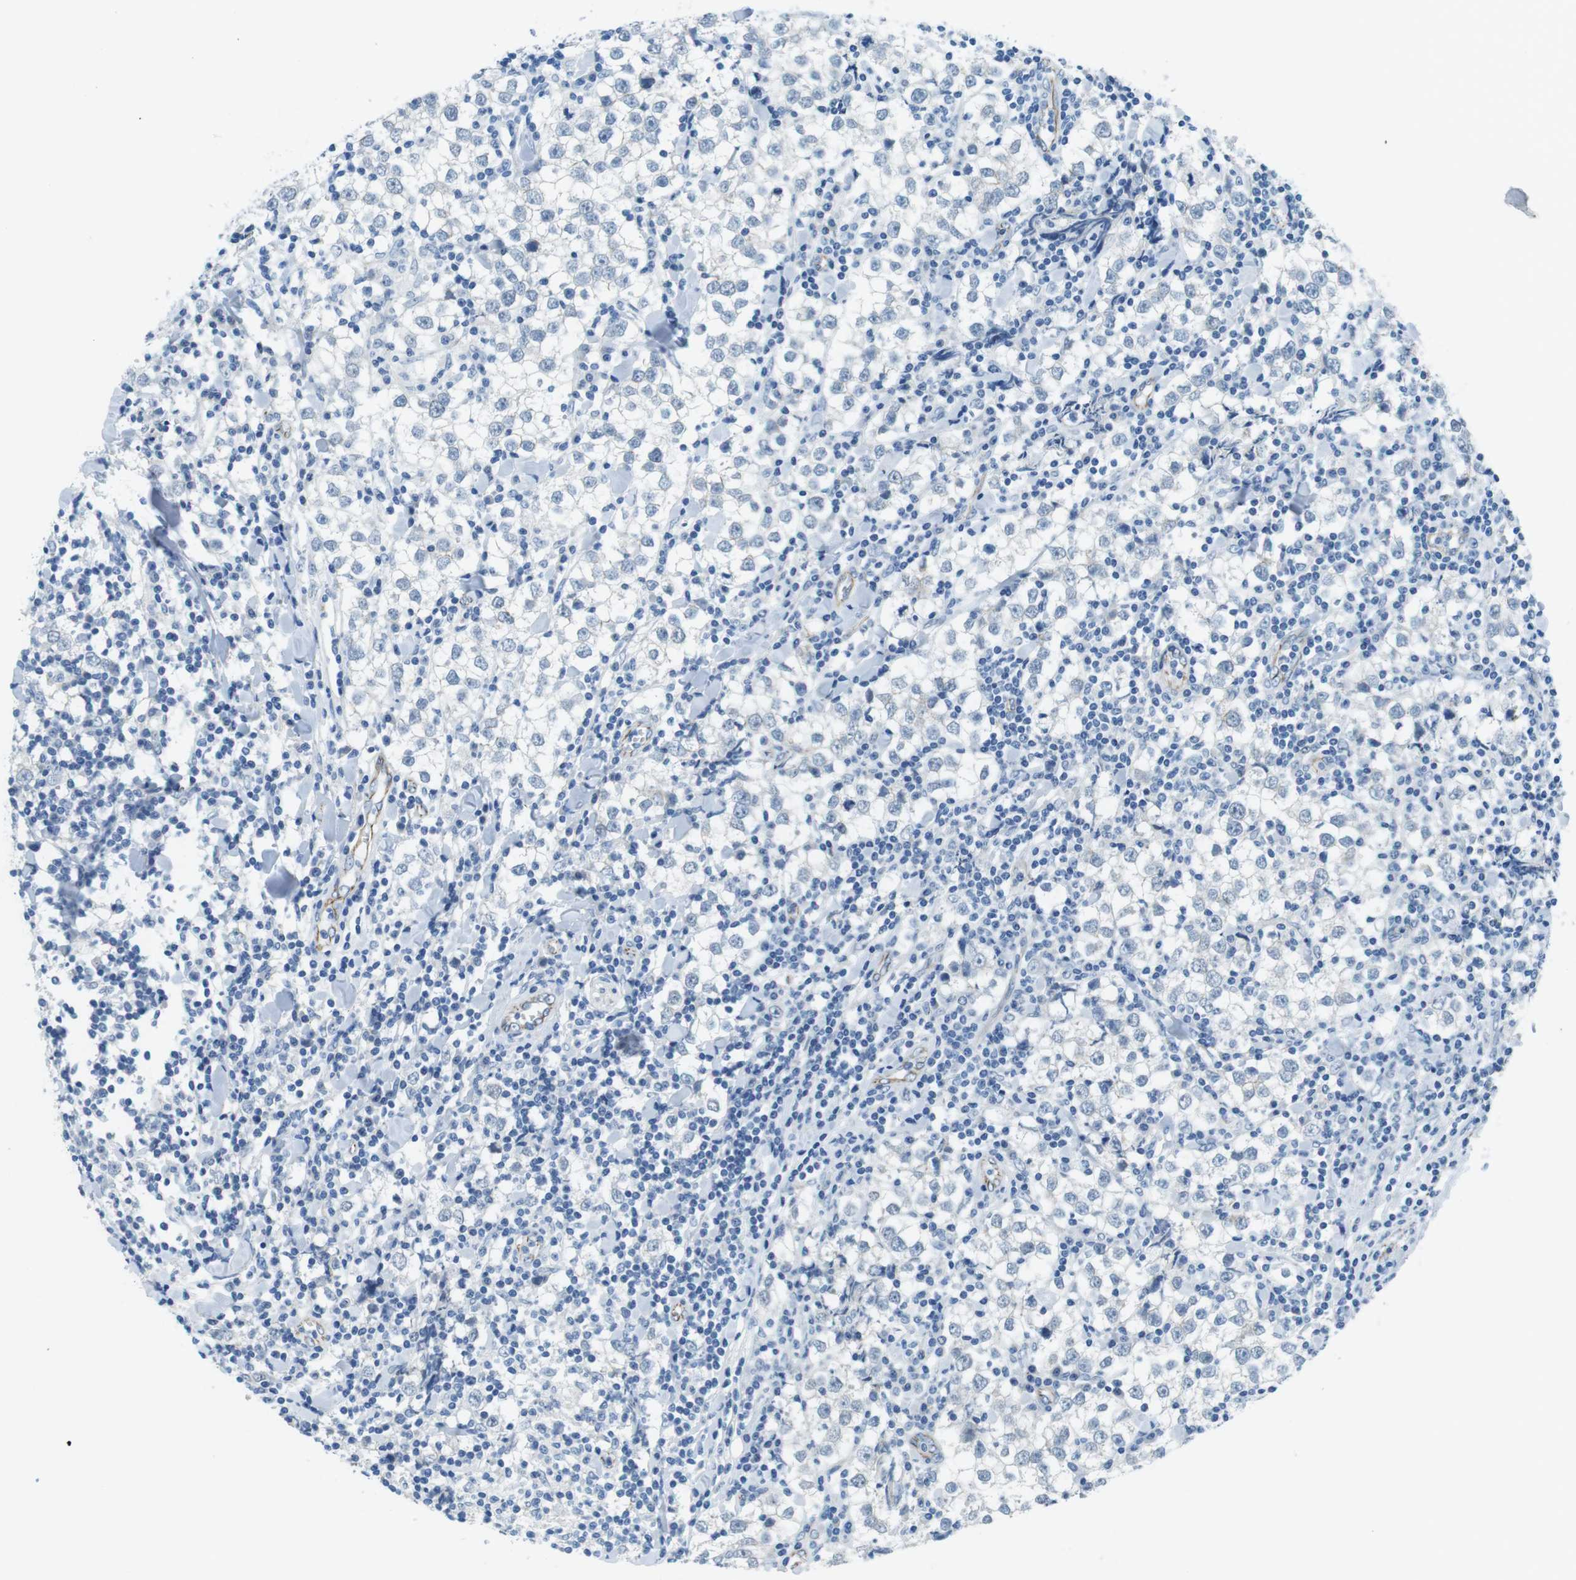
{"staining": {"intensity": "negative", "quantity": "none", "location": "none"}, "tissue": "testis cancer", "cell_type": "Tumor cells", "image_type": "cancer", "snomed": [{"axis": "morphology", "description": "Seminoma, NOS"}, {"axis": "morphology", "description": "Carcinoma, Embryonal, NOS"}, {"axis": "topography", "description": "Testis"}], "caption": "High magnification brightfield microscopy of seminoma (testis) stained with DAB (brown) and counterstained with hematoxylin (blue): tumor cells show no significant expression.", "gene": "SLC6A6", "patient": {"sex": "male", "age": 36}}